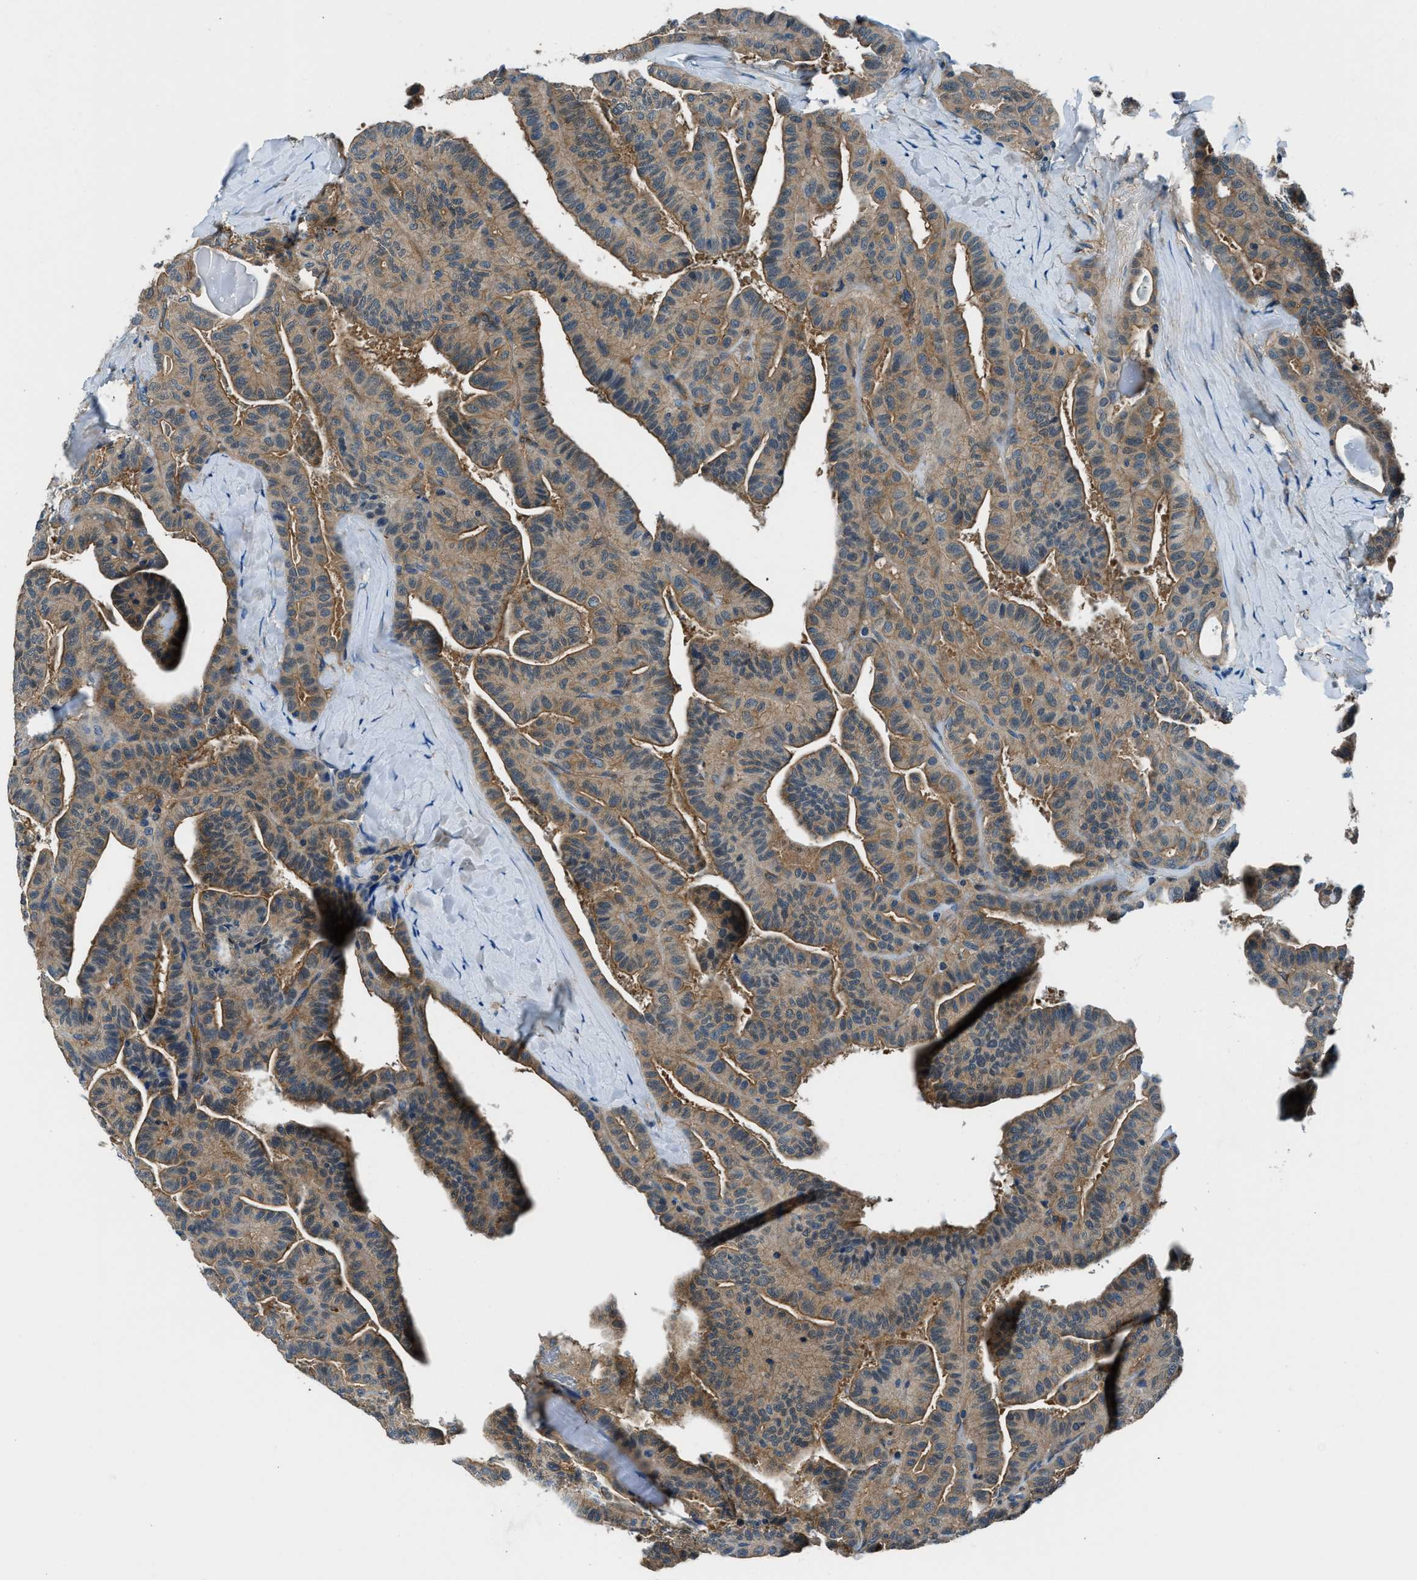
{"staining": {"intensity": "moderate", "quantity": ">75%", "location": "cytoplasmic/membranous"}, "tissue": "thyroid cancer", "cell_type": "Tumor cells", "image_type": "cancer", "snomed": [{"axis": "morphology", "description": "Papillary adenocarcinoma, NOS"}, {"axis": "topography", "description": "Thyroid gland"}], "caption": "Tumor cells reveal moderate cytoplasmic/membranous staining in about >75% of cells in thyroid papillary adenocarcinoma. (Stains: DAB (3,3'-diaminobenzidine) in brown, nuclei in blue, Microscopy: brightfield microscopy at high magnification).", "gene": "SLC19A2", "patient": {"sex": "male", "age": 77}}